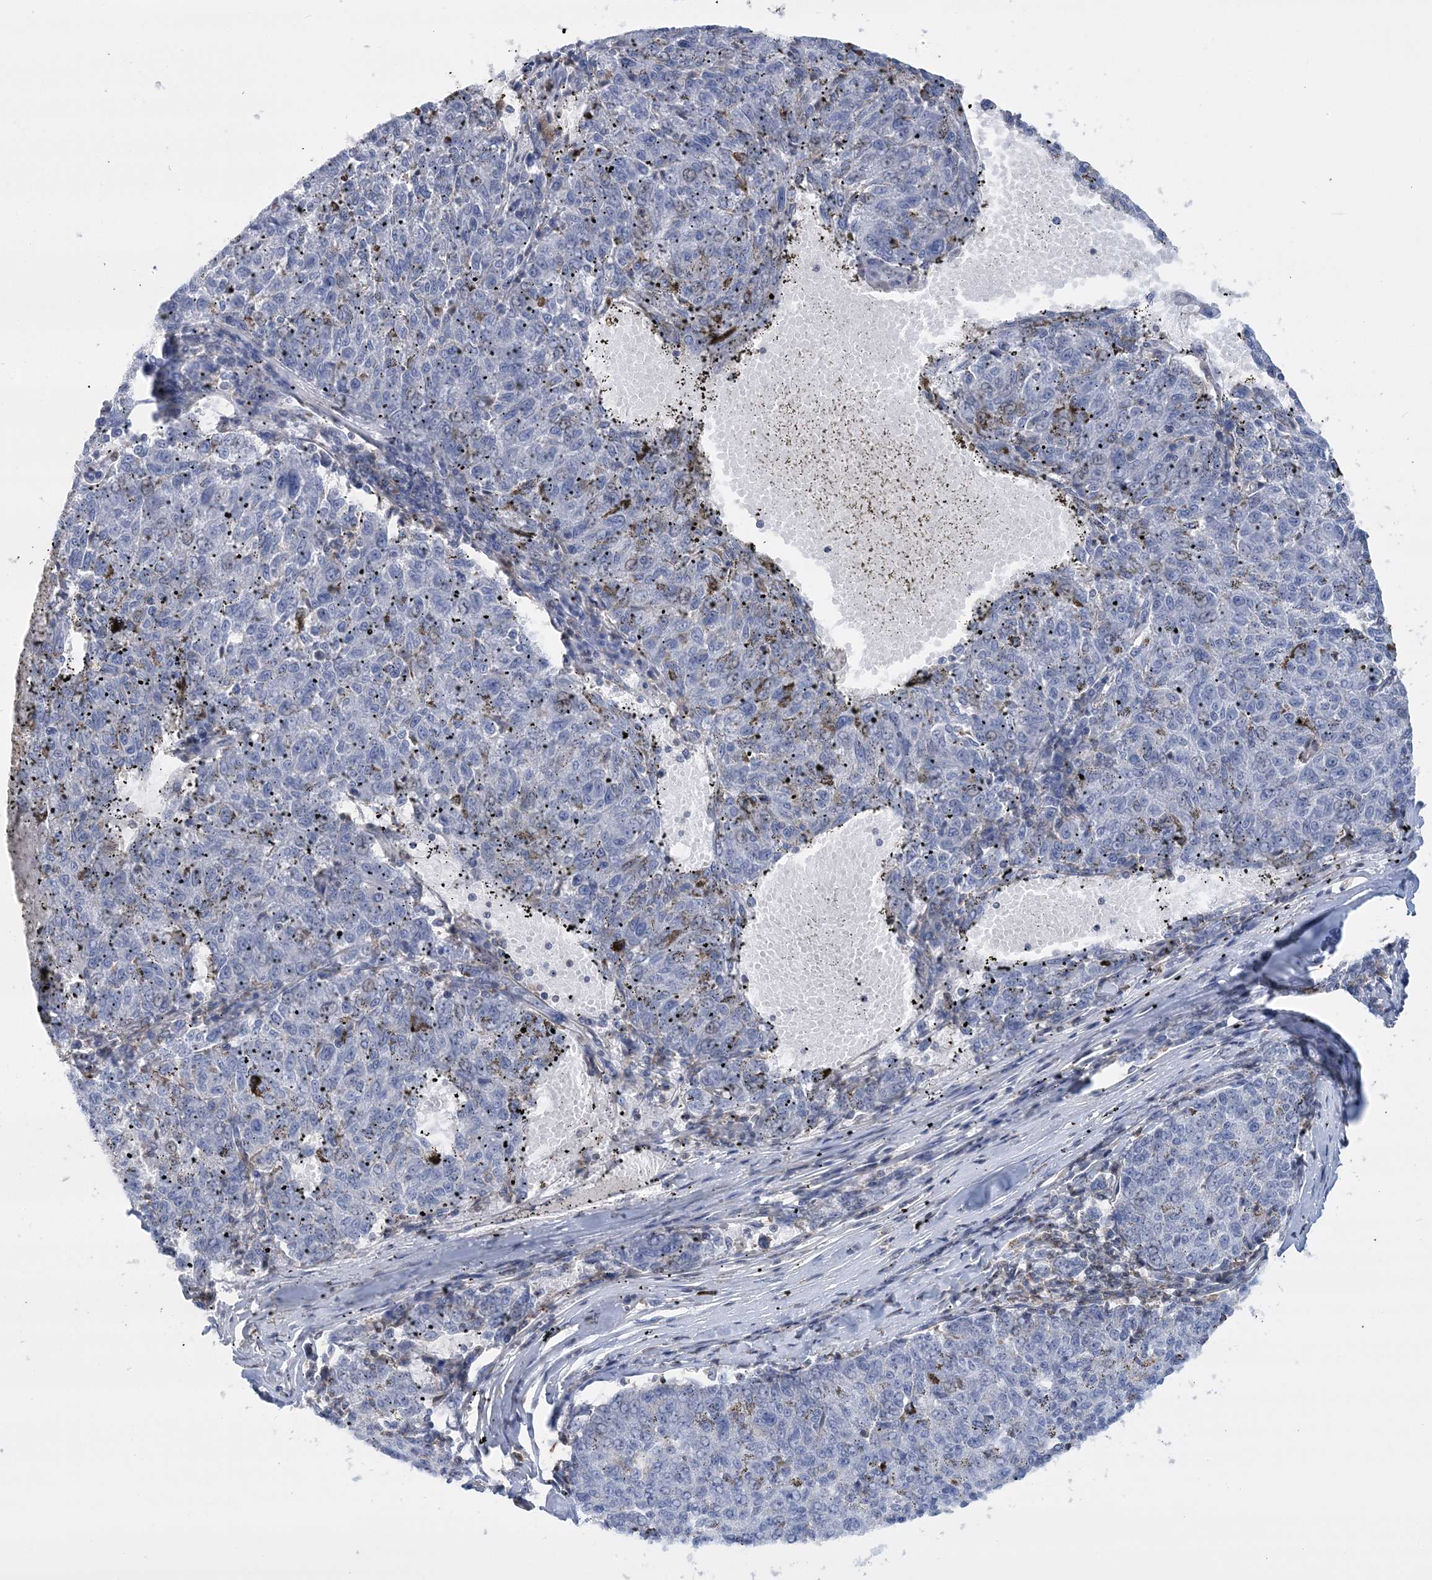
{"staining": {"intensity": "negative", "quantity": "none", "location": "none"}, "tissue": "melanoma", "cell_type": "Tumor cells", "image_type": "cancer", "snomed": [{"axis": "morphology", "description": "Malignant melanoma, NOS"}, {"axis": "topography", "description": "Skin"}], "caption": "Tumor cells are negative for brown protein staining in malignant melanoma.", "gene": "C11orf21", "patient": {"sex": "female", "age": 72}}